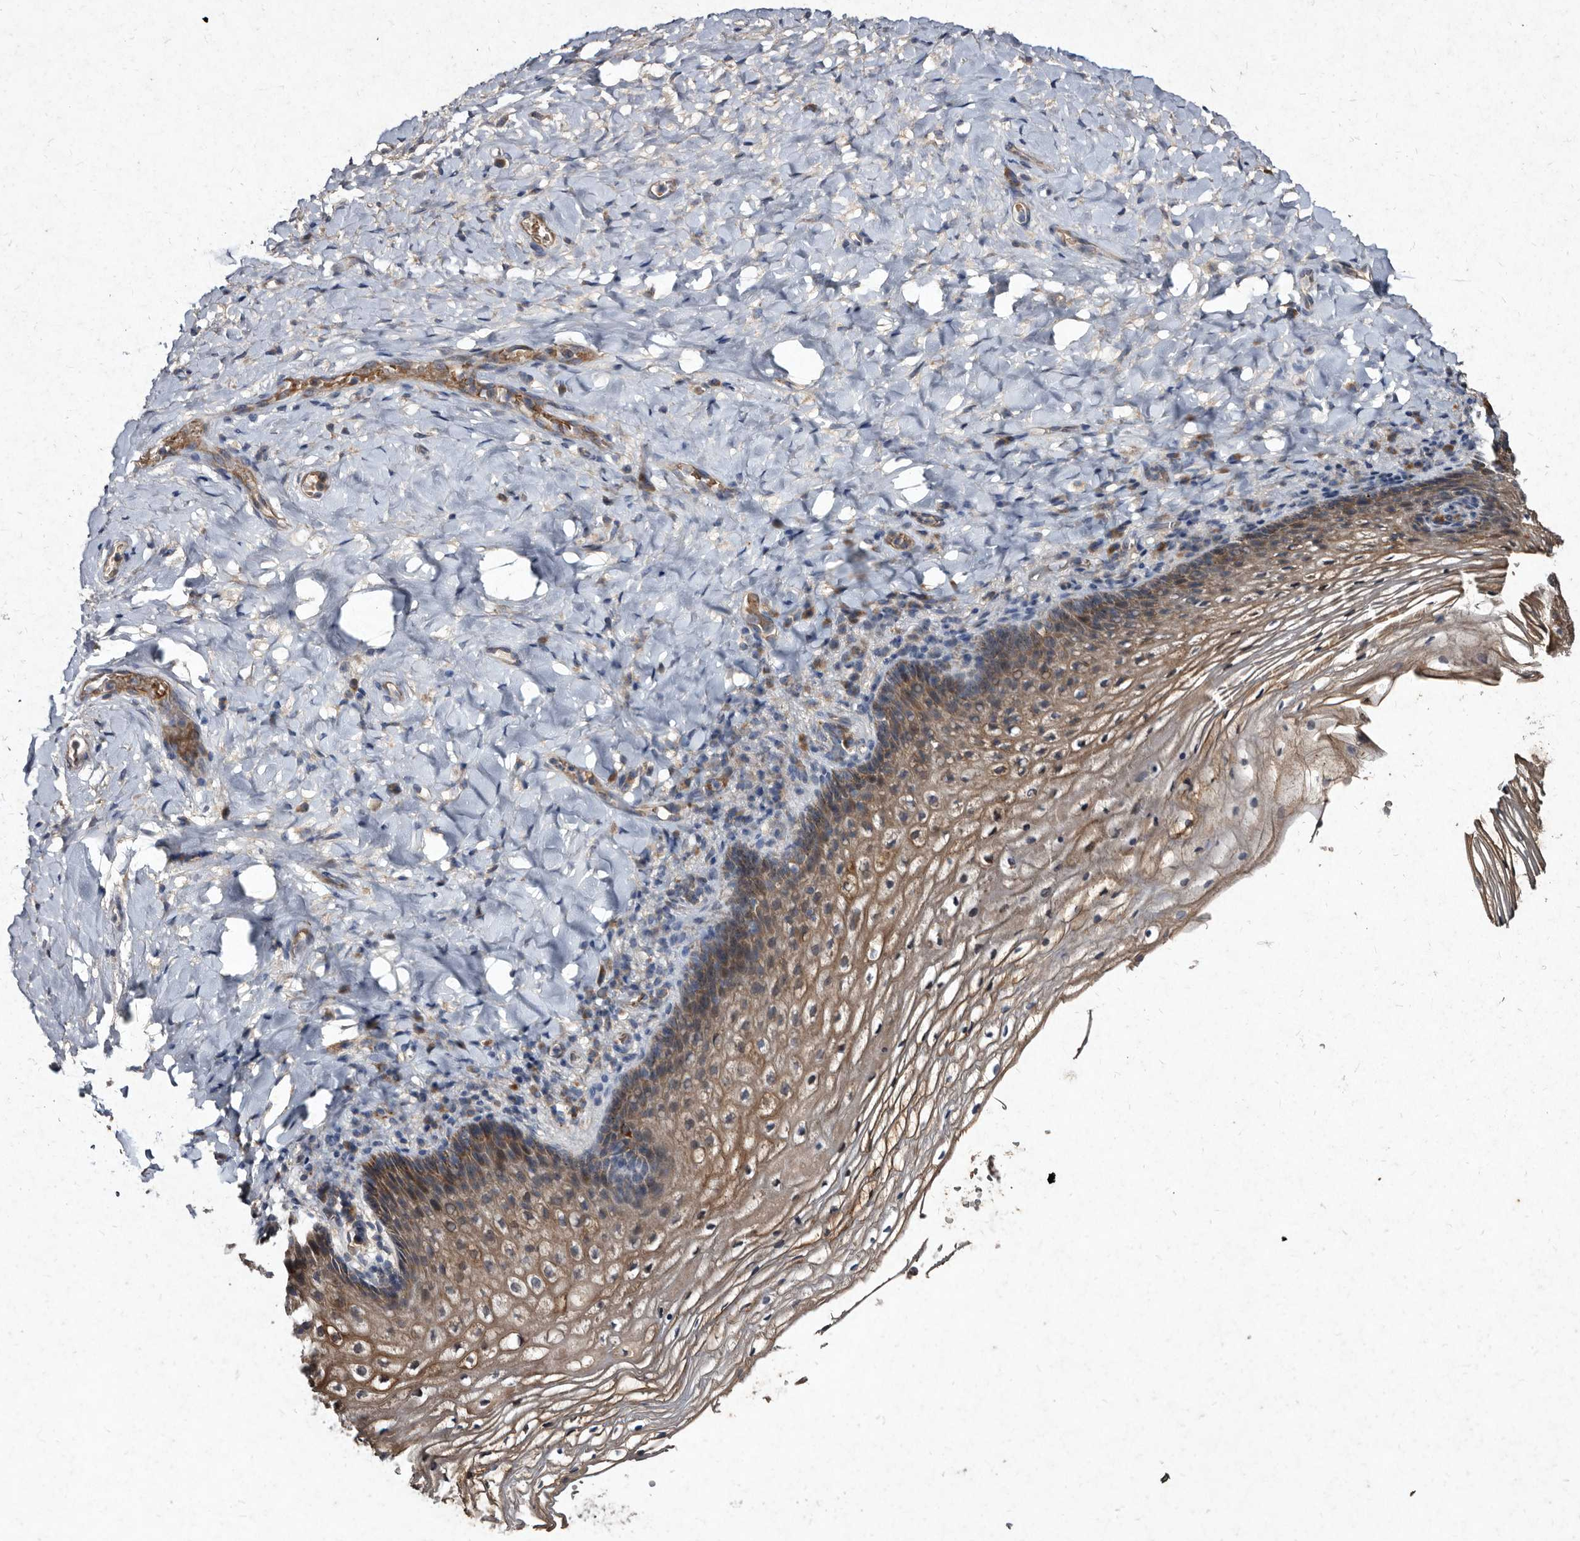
{"staining": {"intensity": "moderate", "quantity": ">75%", "location": "cytoplasmic/membranous"}, "tissue": "vagina", "cell_type": "Squamous epithelial cells", "image_type": "normal", "snomed": [{"axis": "morphology", "description": "Normal tissue, NOS"}, {"axis": "topography", "description": "Vagina"}], "caption": "DAB immunohistochemical staining of benign vagina exhibits moderate cytoplasmic/membranous protein positivity in approximately >75% of squamous epithelial cells.", "gene": "YPEL1", "patient": {"sex": "female", "age": 60}}